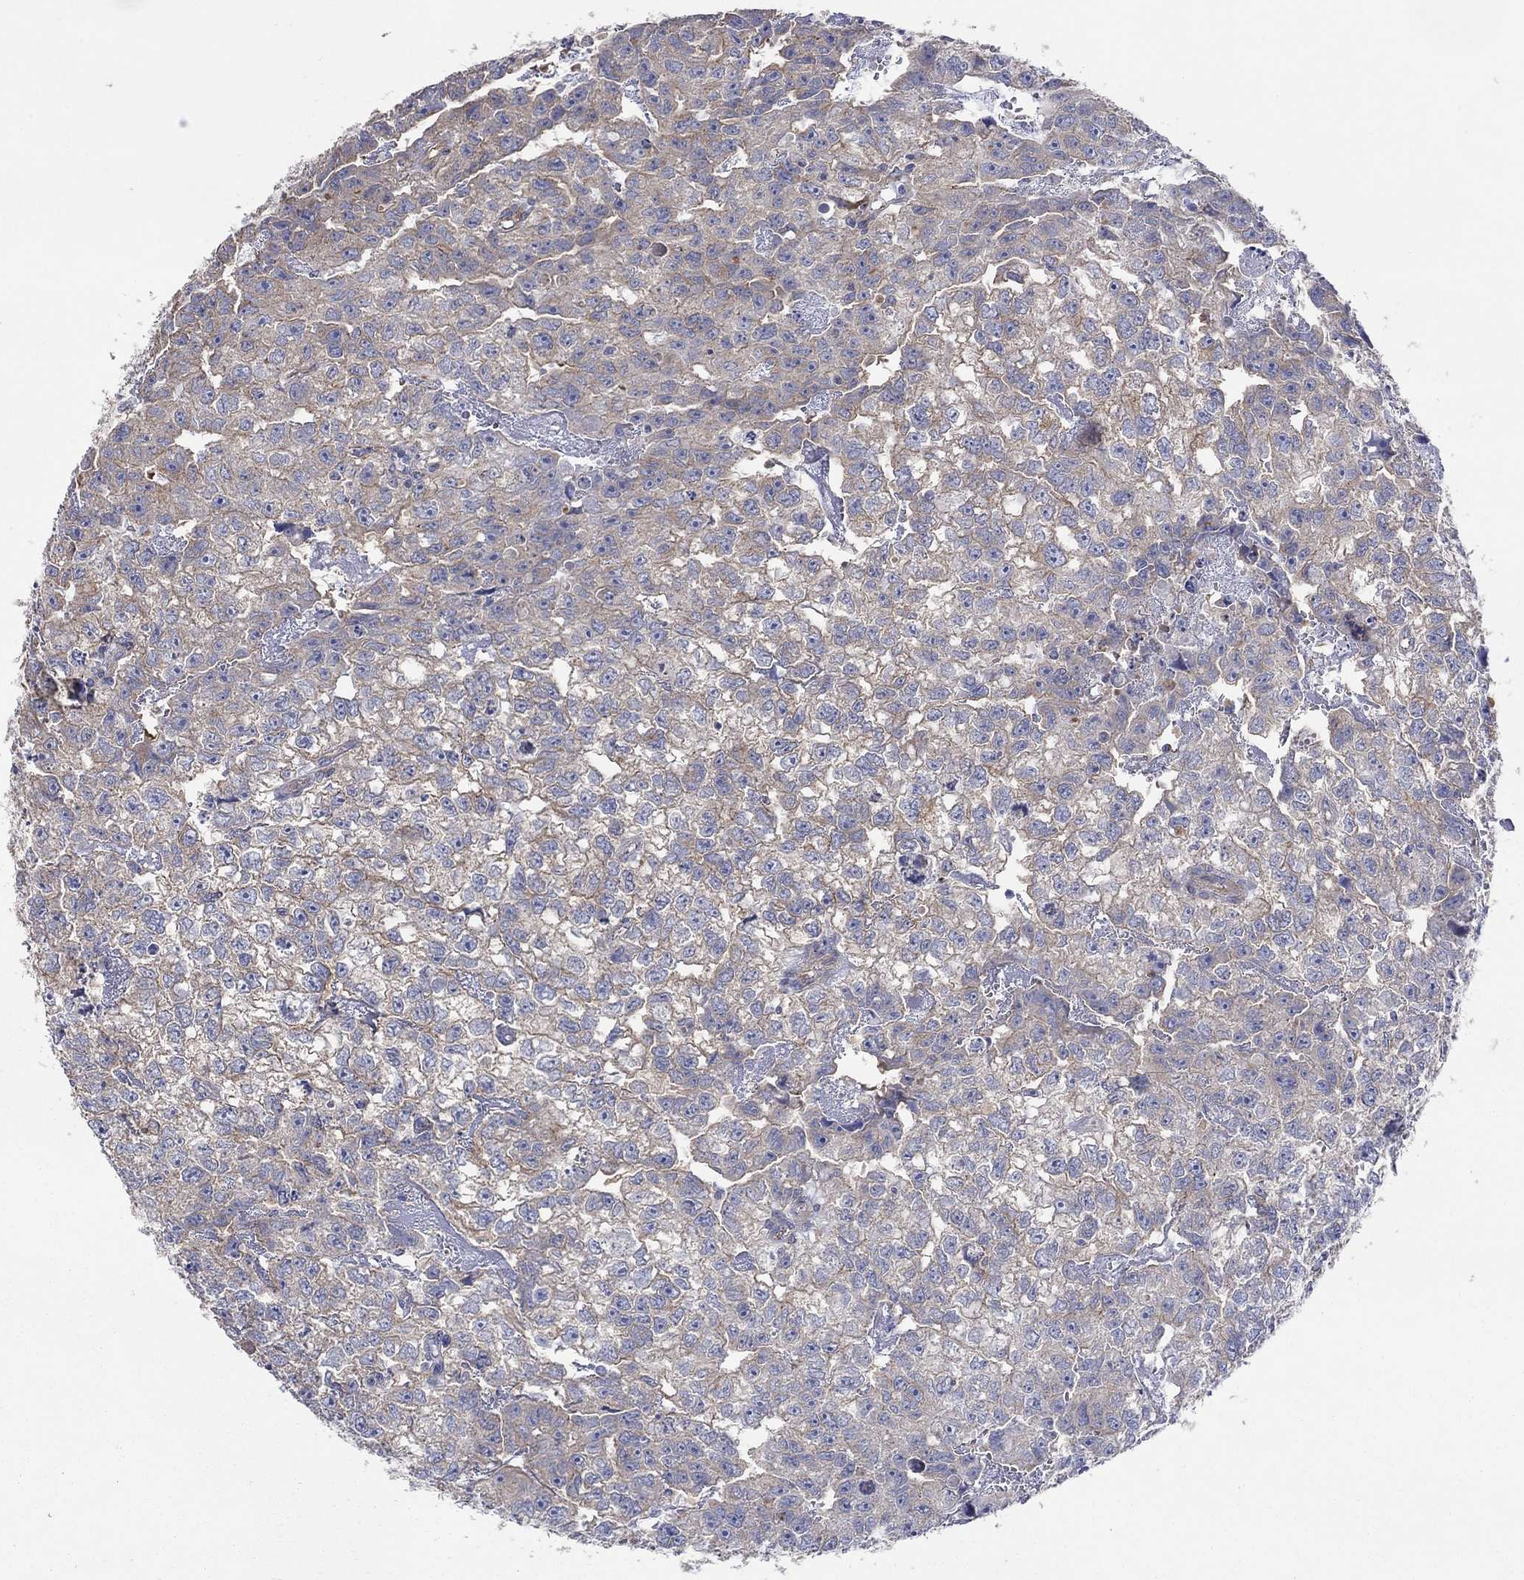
{"staining": {"intensity": "negative", "quantity": "none", "location": "none"}, "tissue": "testis cancer", "cell_type": "Tumor cells", "image_type": "cancer", "snomed": [{"axis": "morphology", "description": "Carcinoma, Embryonal, NOS"}, {"axis": "morphology", "description": "Teratoma, malignant, NOS"}, {"axis": "topography", "description": "Testis"}], "caption": "Immunohistochemistry (IHC) of malignant teratoma (testis) reveals no positivity in tumor cells.", "gene": "TPRN", "patient": {"sex": "male", "age": 44}}